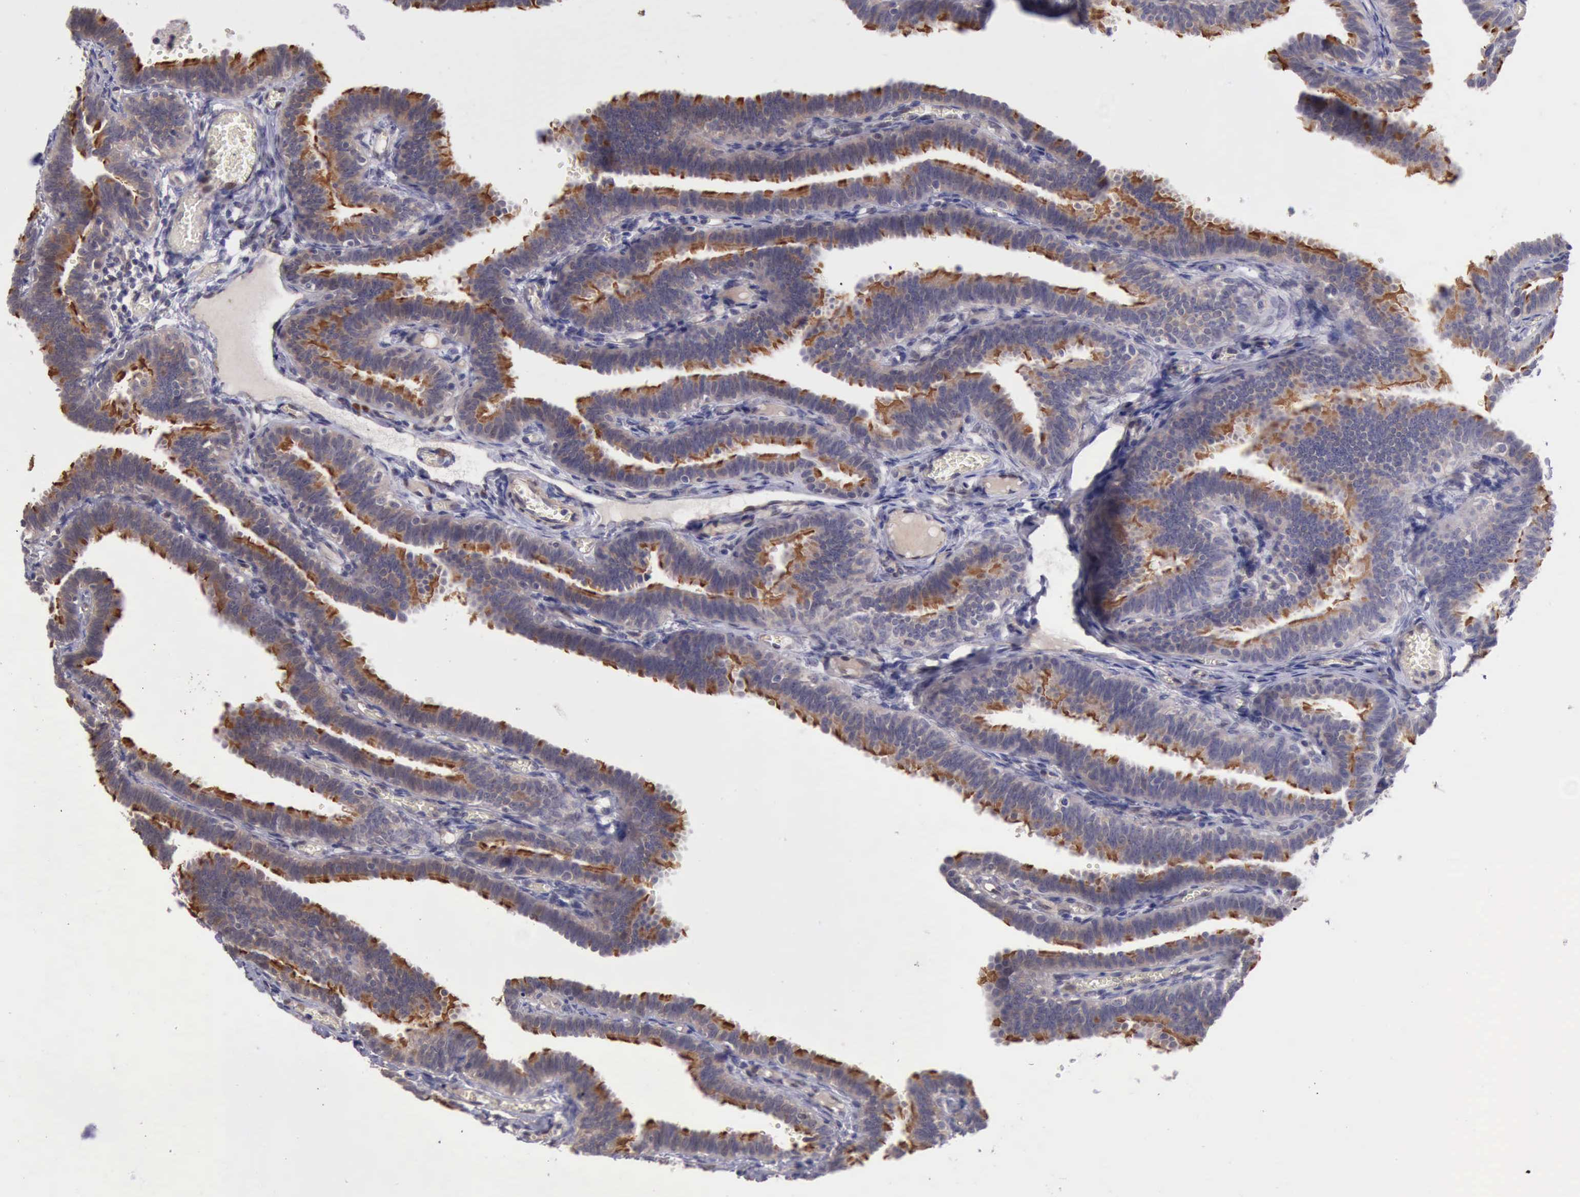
{"staining": {"intensity": "moderate", "quantity": ">75%", "location": "cytoplasmic/membranous"}, "tissue": "fallopian tube", "cell_type": "Glandular cells", "image_type": "normal", "snomed": [{"axis": "morphology", "description": "Normal tissue, NOS"}, {"axis": "topography", "description": "Fallopian tube"}], "caption": "Immunohistochemical staining of benign fallopian tube displays >75% levels of moderate cytoplasmic/membranous protein expression in approximately >75% of glandular cells. The staining was performed using DAB, with brown indicating positive protein expression. Nuclei are stained blue with hematoxylin.", "gene": "DNAJB7", "patient": {"sex": "female", "age": 29}}